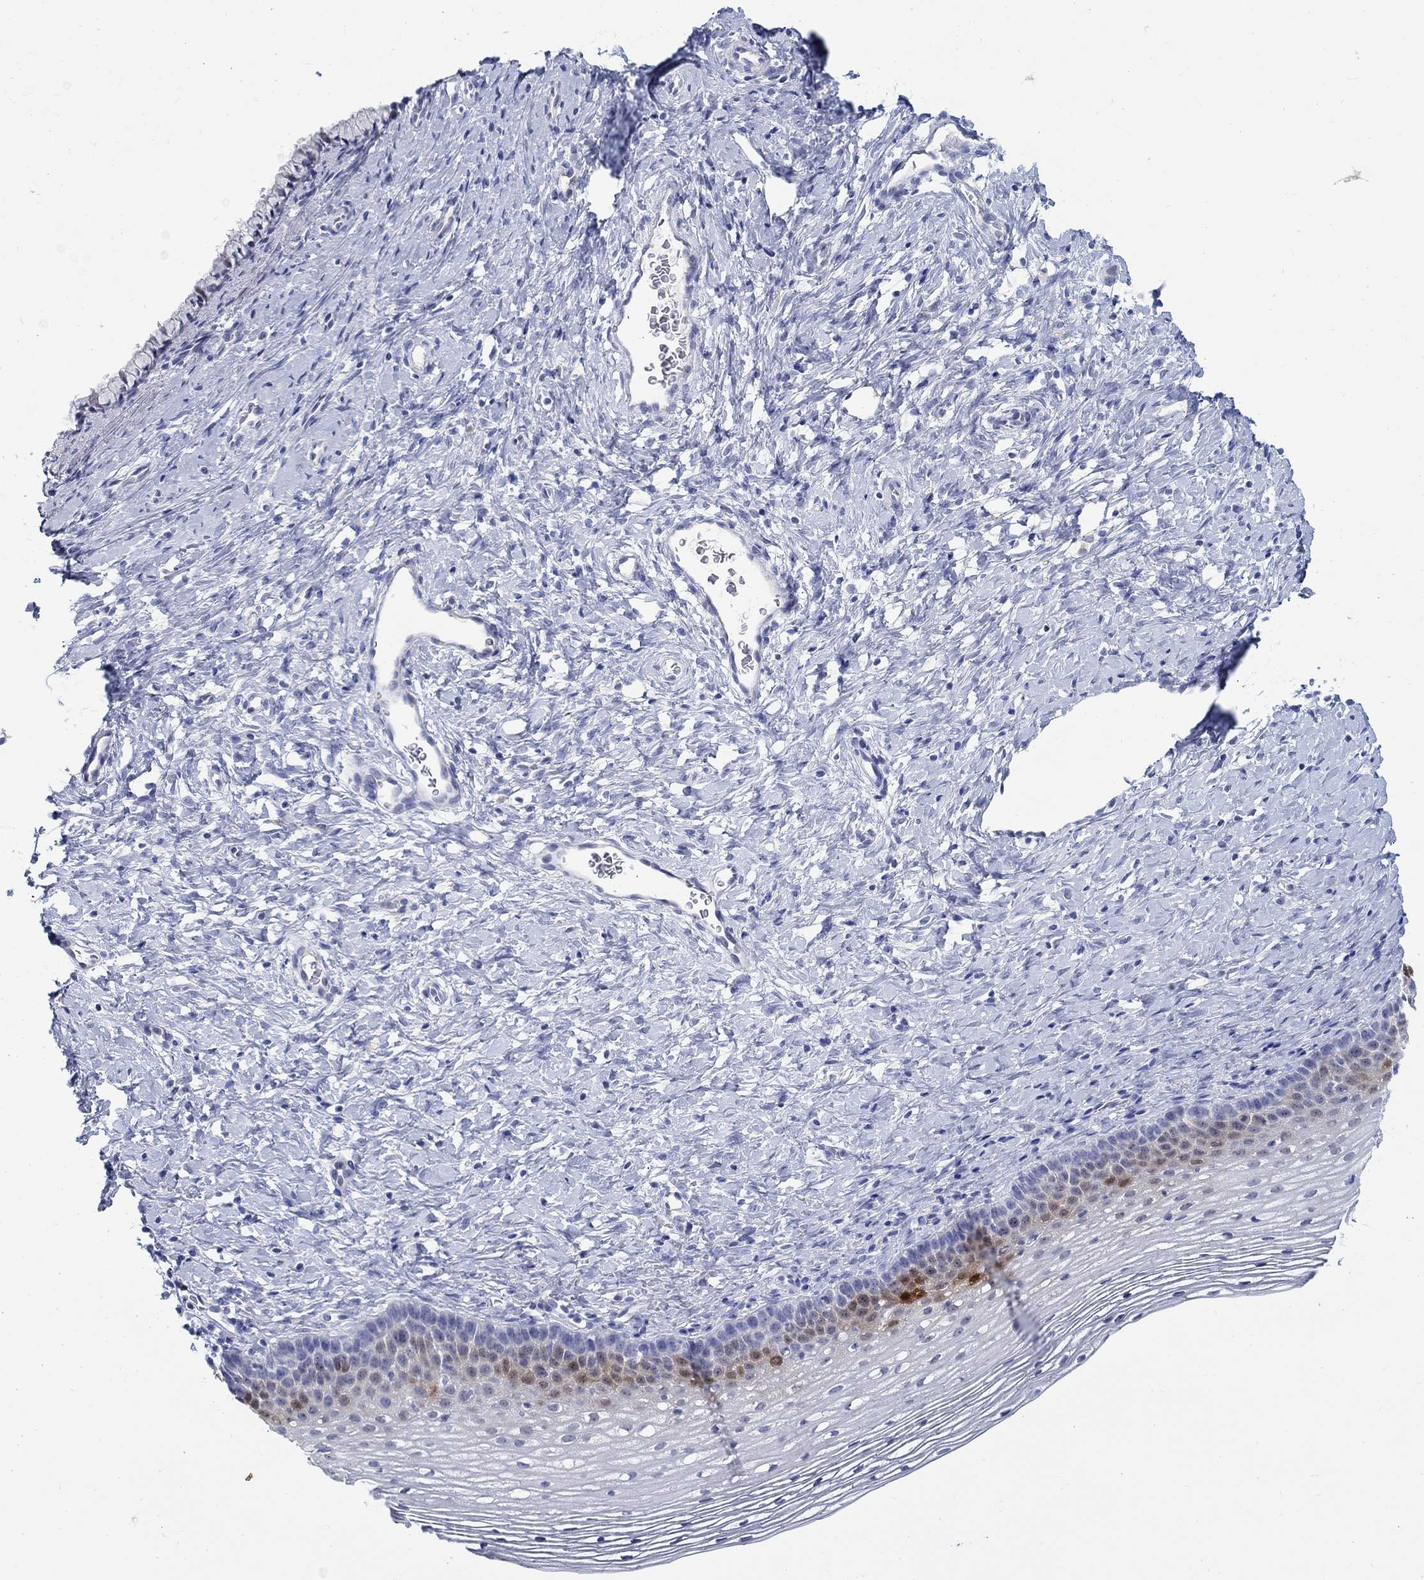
{"staining": {"intensity": "negative", "quantity": "none", "location": "none"}, "tissue": "cervix", "cell_type": "Glandular cells", "image_type": "normal", "snomed": [{"axis": "morphology", "description": "Normal tissue, NOS"}, {"axis": "topography", "description": "Cervix"}], "caption": "DAB (3,3'-diaminobenzidine) immunohistochemical staining of benign human cervix reveals no significant expression in glandular cells.", "gene": "AKR1C1", "patient": {"sex": "female", "age": 39}}